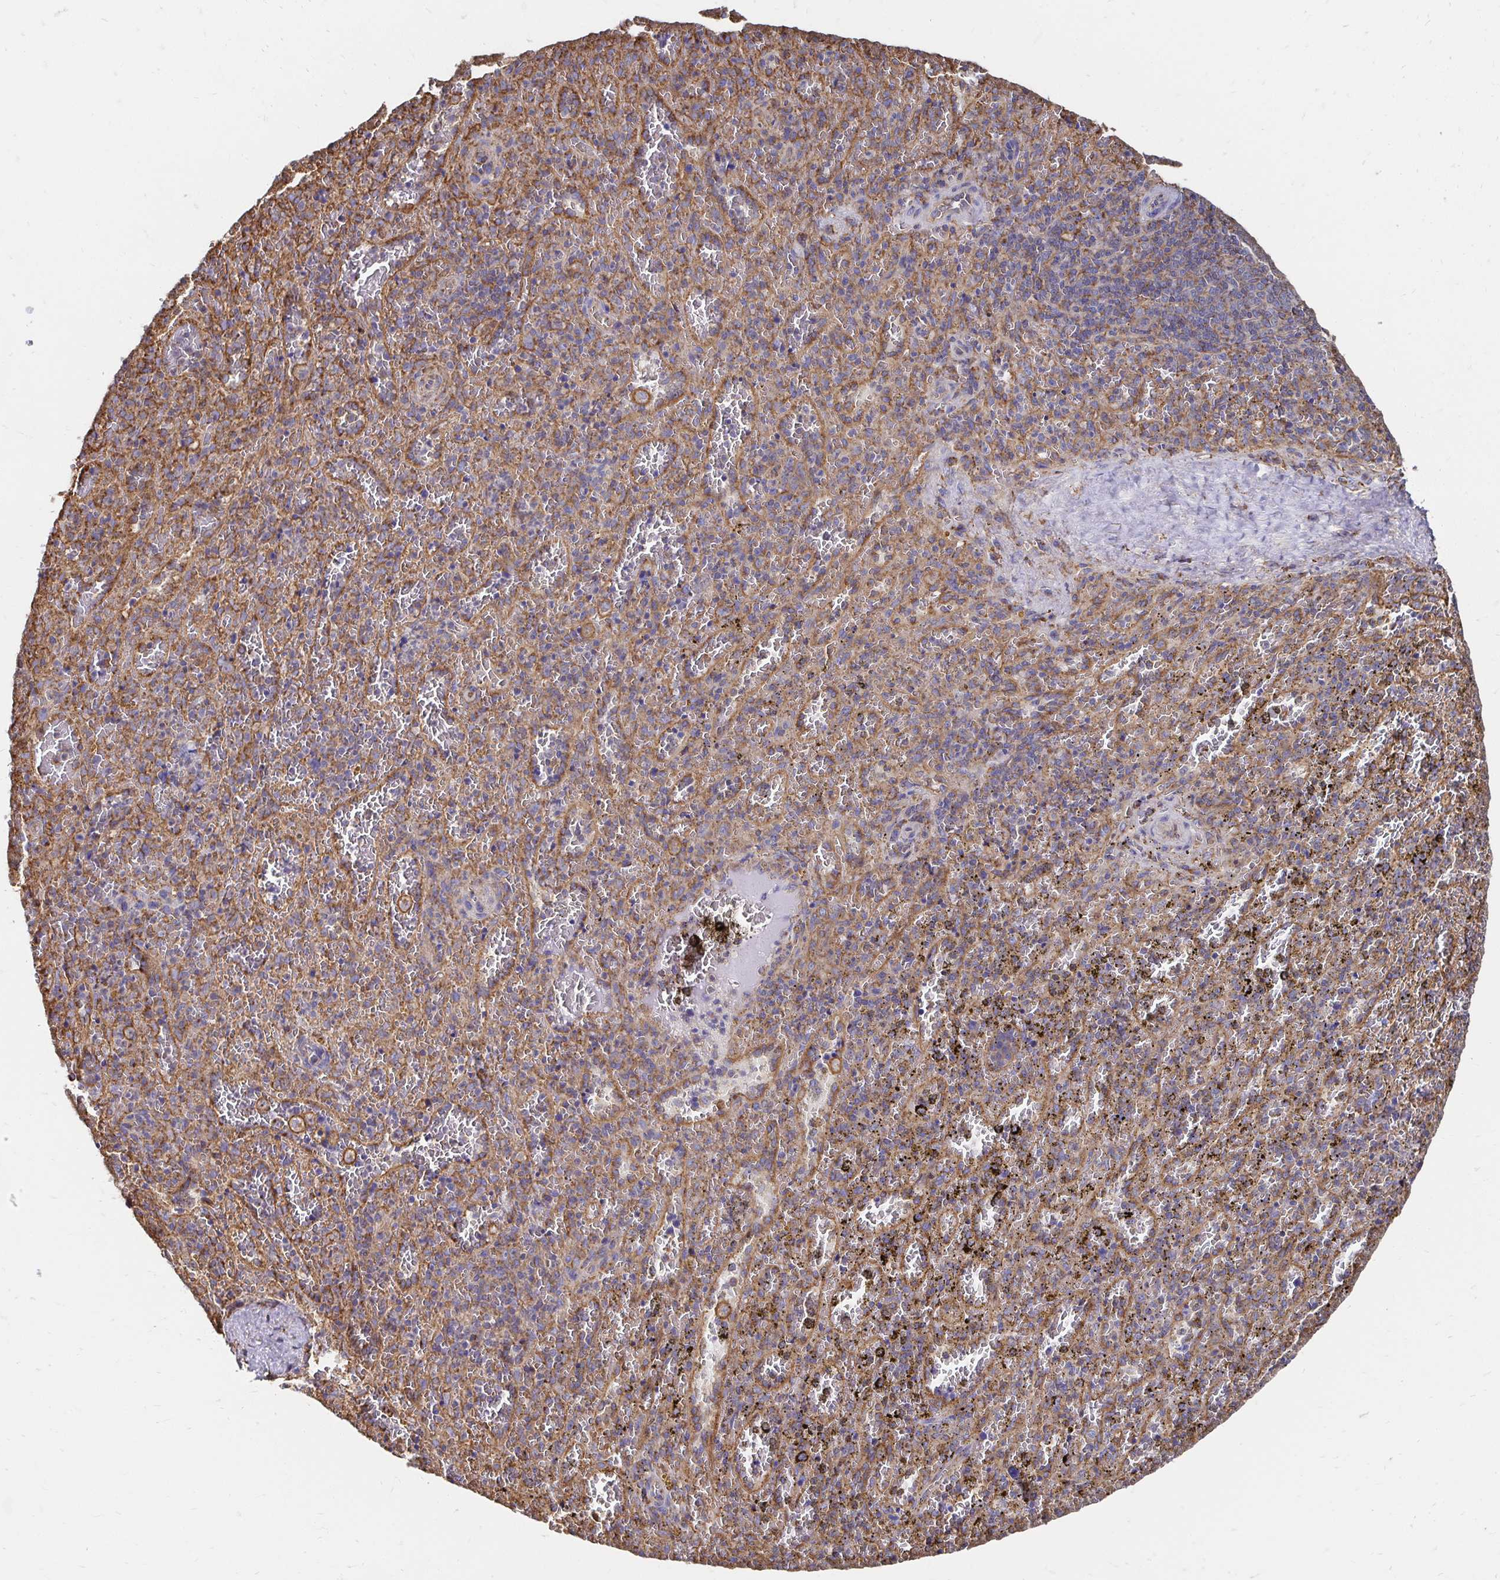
{"staining": {"intensity": "moderate", "quantity": "25%-75%", "location": "cytoplasmic/membranous"}, "tissue": "spleen", "cell_type": "Cells in red pulp", "image_type": "normal", "snomed": [{"axis": "morphology", "description": "Normal tissue, NOS"}, {"axis": "topography", "description": "Spleen"}], "caption": "Protein staining displays moderate cytoplasmic/membranous positivity in about 25%-75% of cells in red pulp in unremarkable spleen.", "gene": "CLTC", "patient": {"sex": "female", "age": 50}}